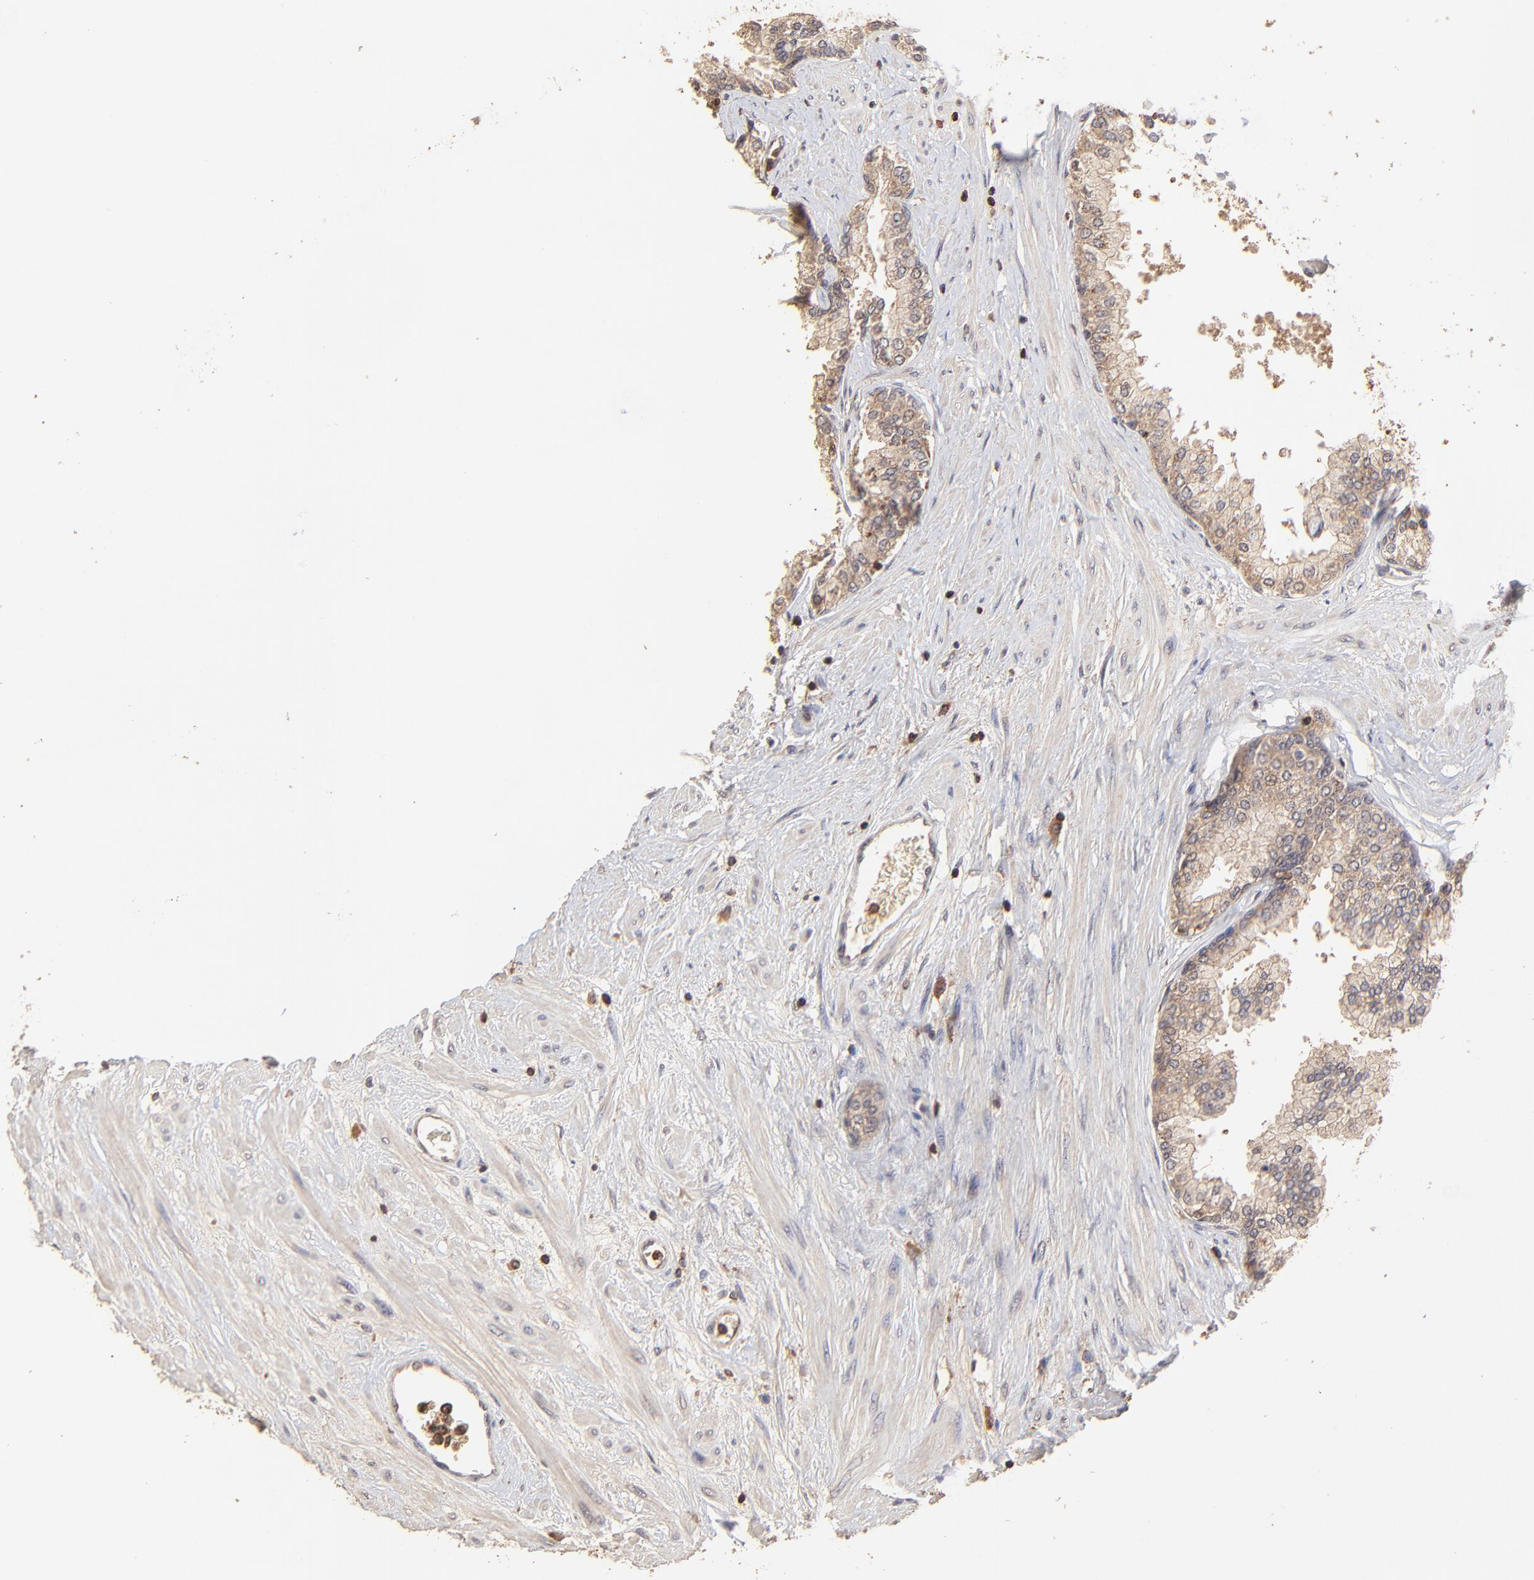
{"staining": {"intensity": "weak", "quantity": ">75%", "location": "cytoplasmic/membranous"}, "tissue": "prostate", "cell_type": "Glandular cells", "image_type": "normal", "snomed": [{"axis": "morphology", "description": "Normal tissue, NOS"}, {"axis": "topography", "description": "Prostate"}], "caption": "Glandular cells demonstrate low levels of weak cytoplasmic/membranous expression in about >75% of cells in normal human prostate.", "gene": "STON2", "patient": {"sex": "male", "age": 60}}